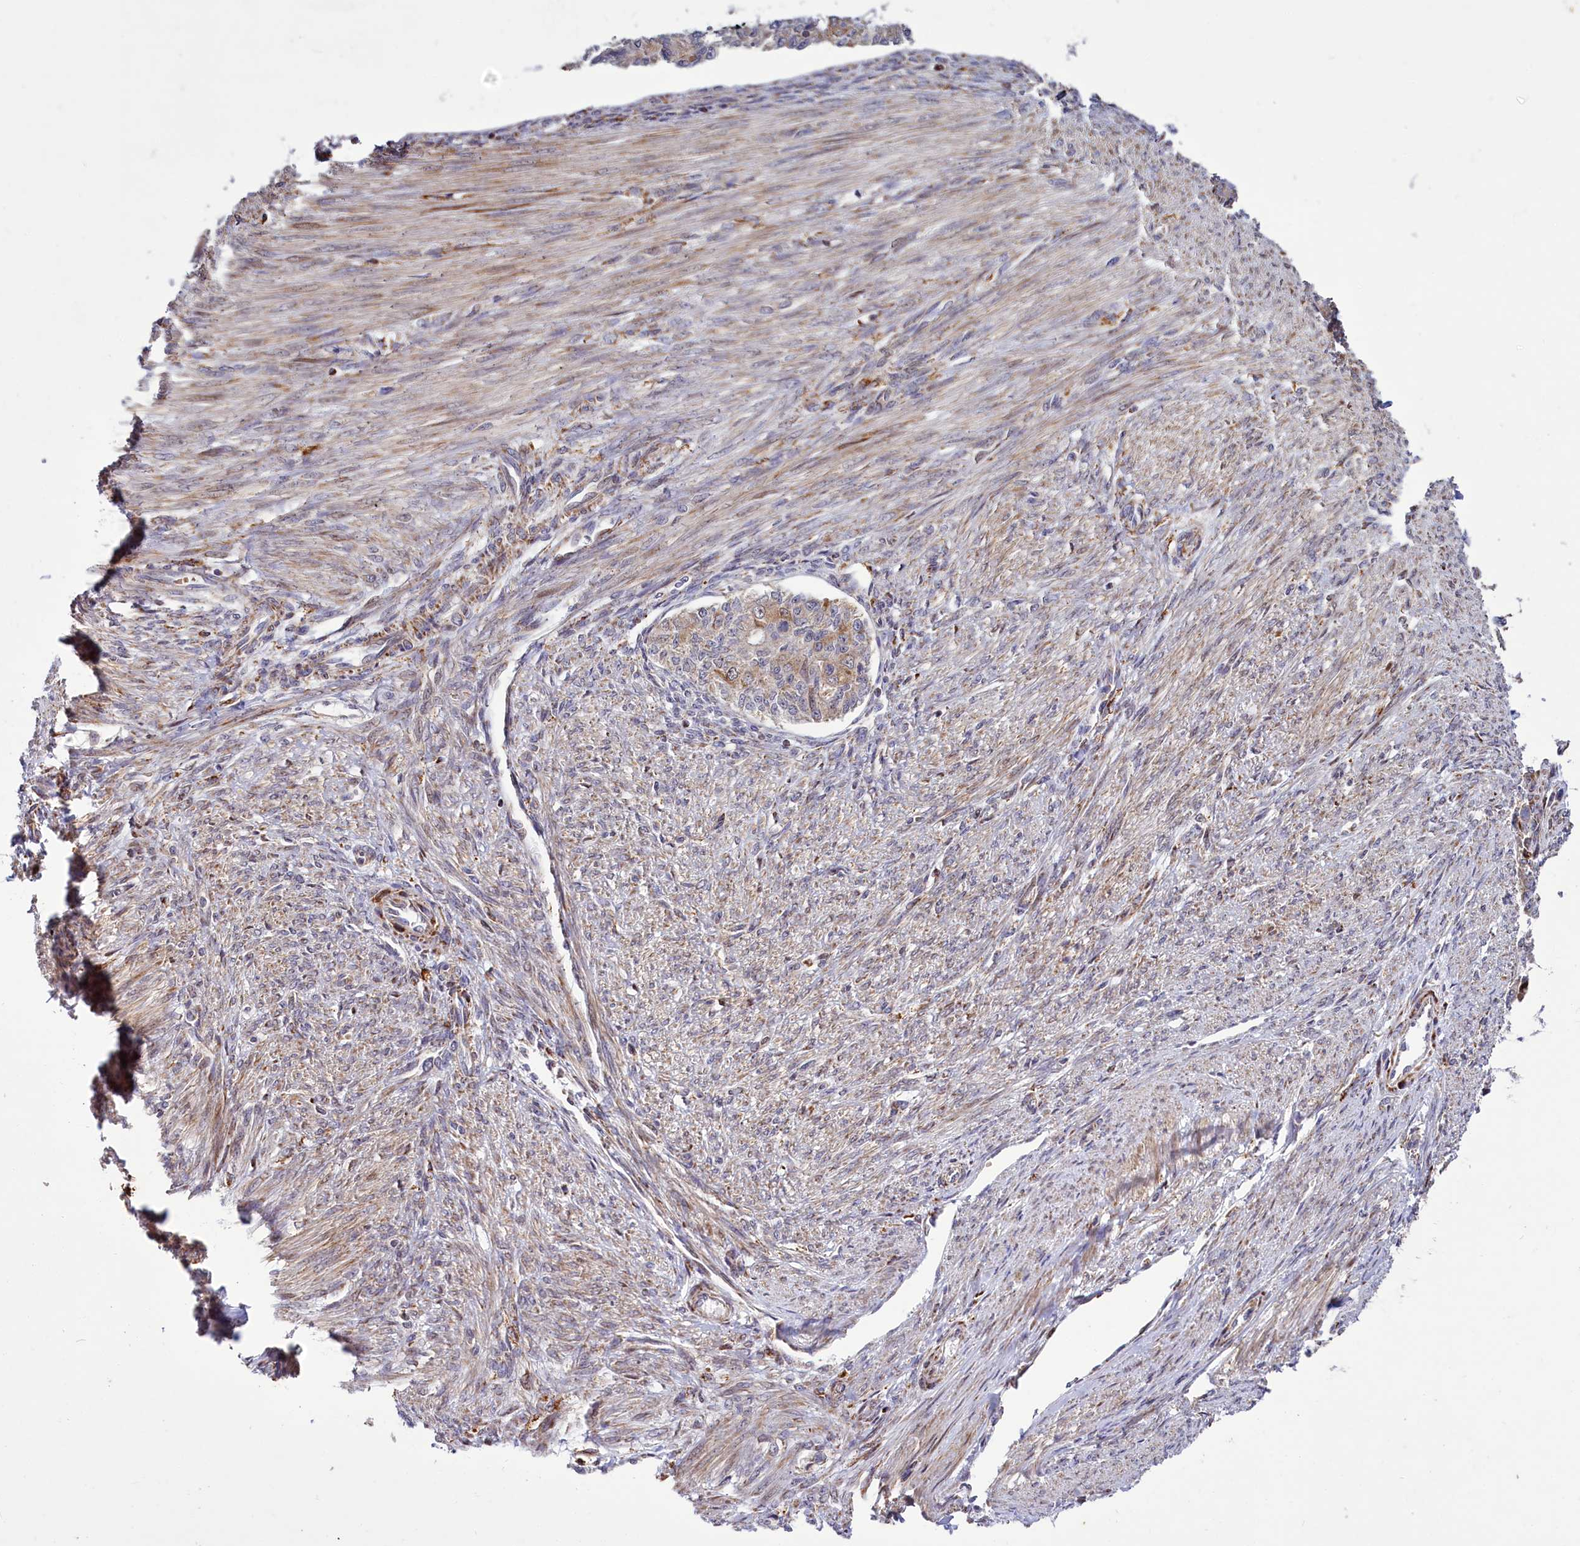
{"staining": {"intensity": "moderate", "quantity": ">75%", "location": "cytoplasmic/membranous"}, "tissue": "endometrial cancer", "cell_type": "Tumor cells", "image_type": "cancer", "snomed": [{"axis": "morphology", "description": "Adenocarcinoma, NOS"}, {"axis": "topography", "description": "Endometrium"}], "caption": "The image reveals a brown stain indicating the presence of a protein in the cytoplasmic/membranous of tumor cells in endometrial cancer (adenocarcinoma).", "gene": "DYNC2H1", "patient": {"sex": "female", "age": 32}}